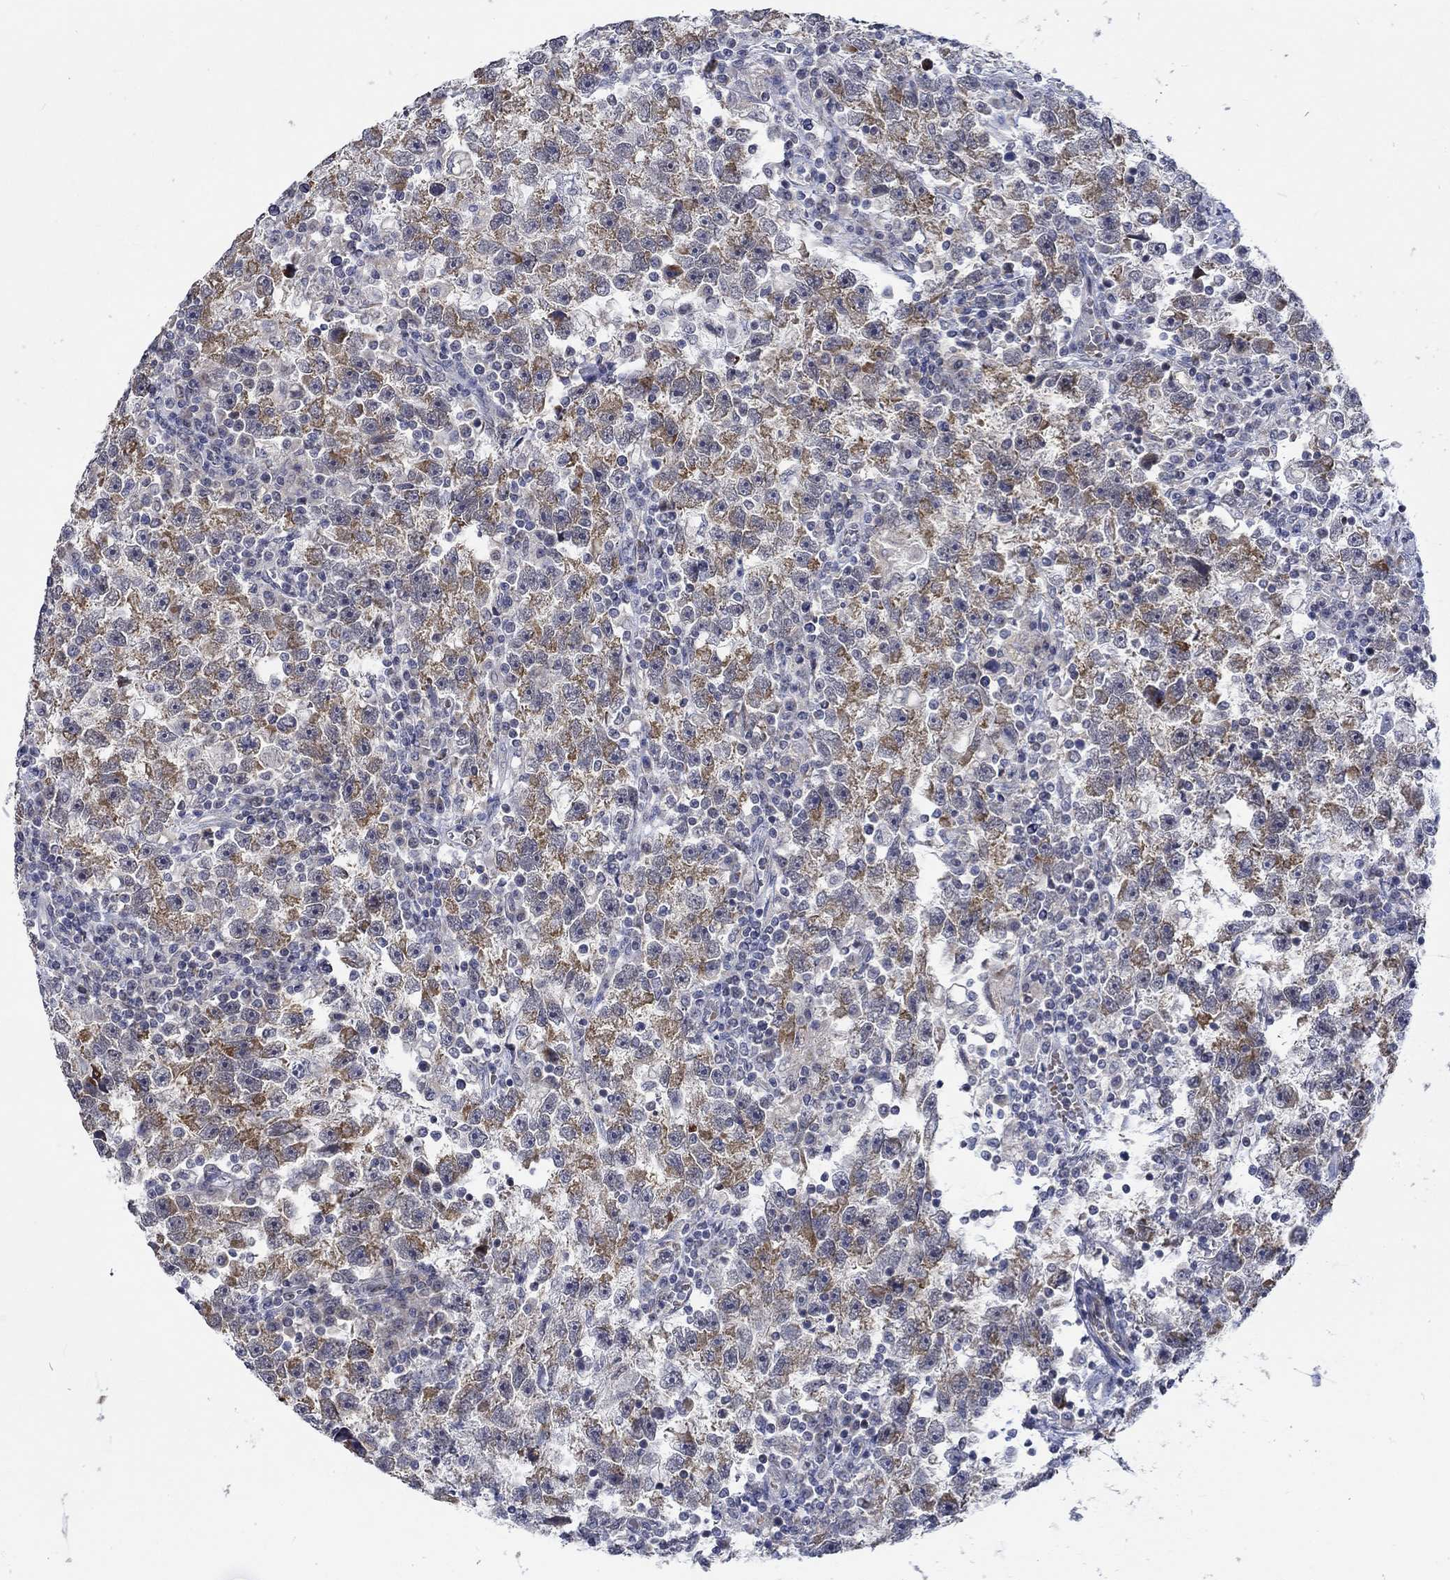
{"staining": {"intensity": "strong", "quantity": "25%-75%", "location": "cytoplasmic/membranous"}, "tissue": "testis cancer", "cell_type": "Tumor cells", "image_type": "cancer", "snomed": [{"axis": "morphology", "description": "Seminoma, NOS"}, {"axis": "topography", "description": "Testis"}], "caption": "IHC image of testis cancer (seminoma) stained for a protein (brown), which exhibits high levels of strong cytoplasmic/membranous staining in approximately 25%-75% of tumor cells.", "gene": "WASF1", "patient": {"sex": "male", "age": 47}}